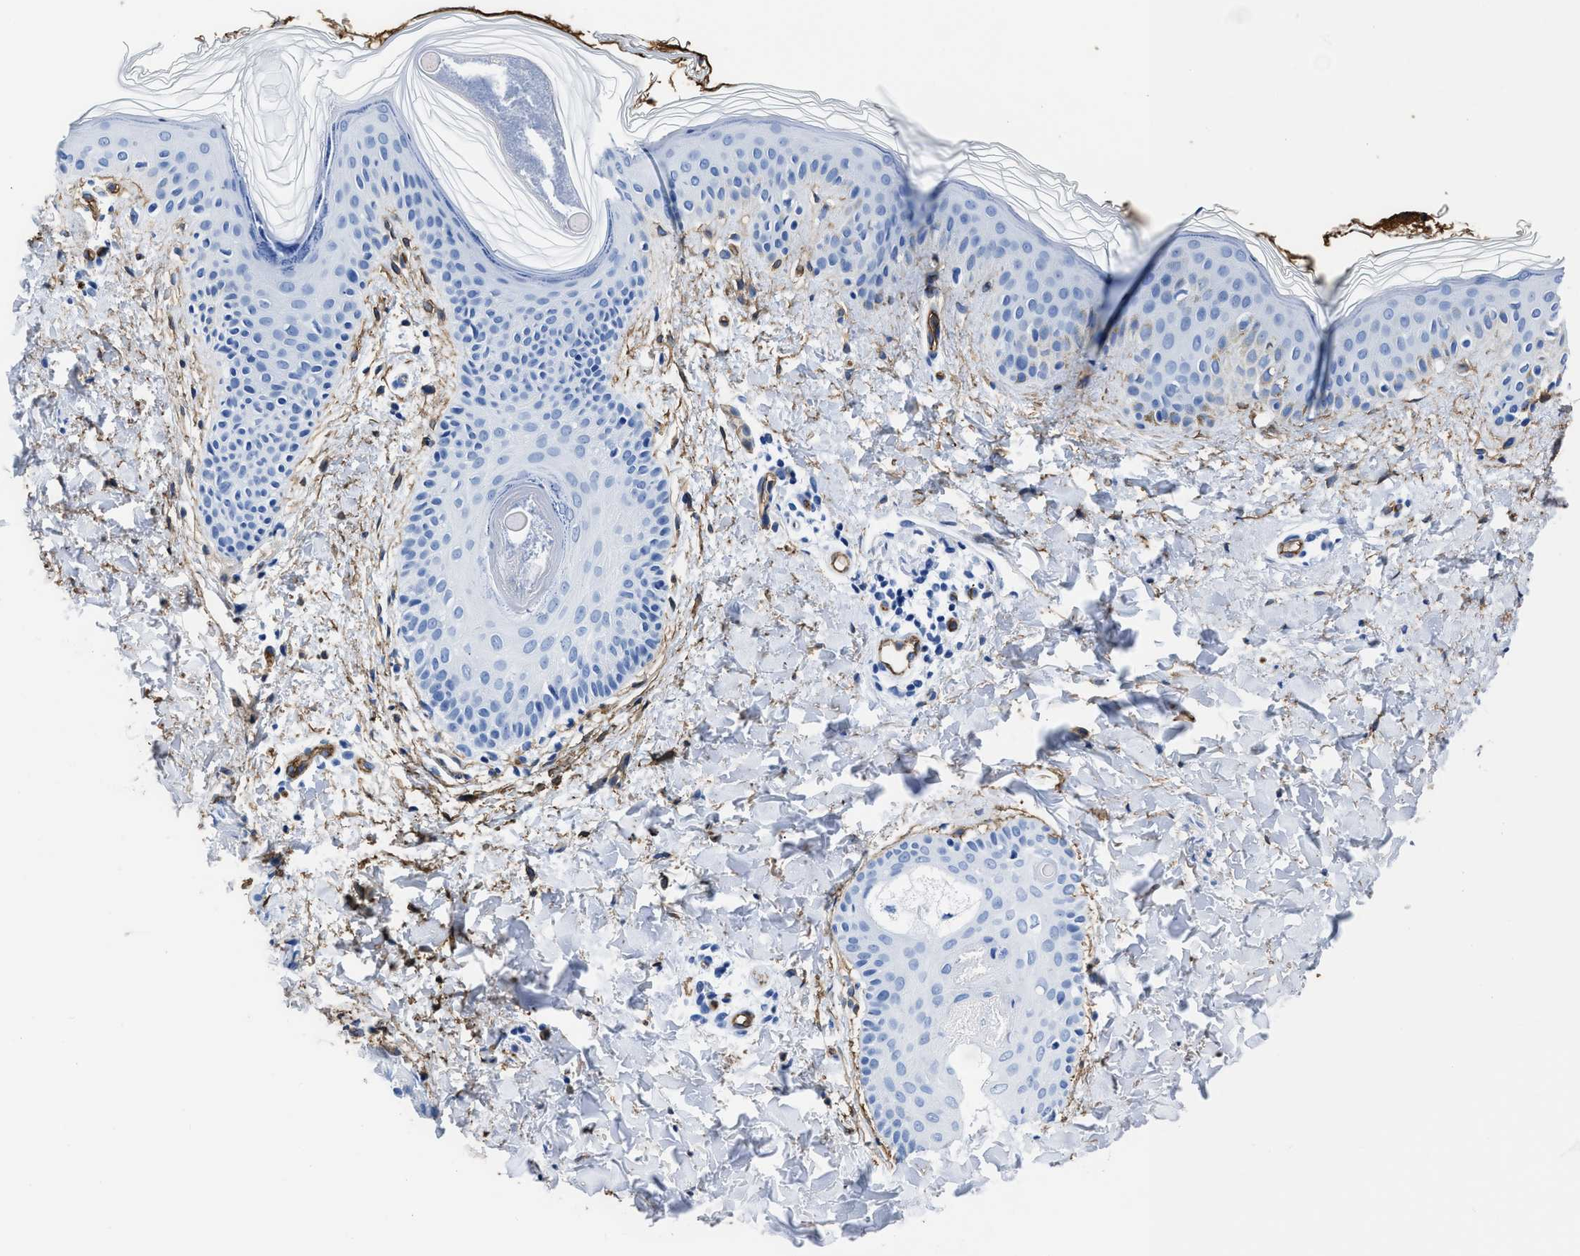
{"staining": {"intensity": "moderate", "quantity": ">75%", "location": "cytoplasmic/membranous"}, "tissue": "skin", "cell_type": "Fibroblasts", "image_type": "normal", "snomed": [{"axis": "morphology", "description": "Normal tissue, NOS"}, {"axis": "topography", "description": "Skin"}], "caption": "This is an image of immunohistochemistry (IHC) staining of unremarkable skin, which shows moderate staining in the cytoplasmic/membranous of fibroblasts.", "gene": "AQP1", "patient": {"sex": "male", "age": 40}}